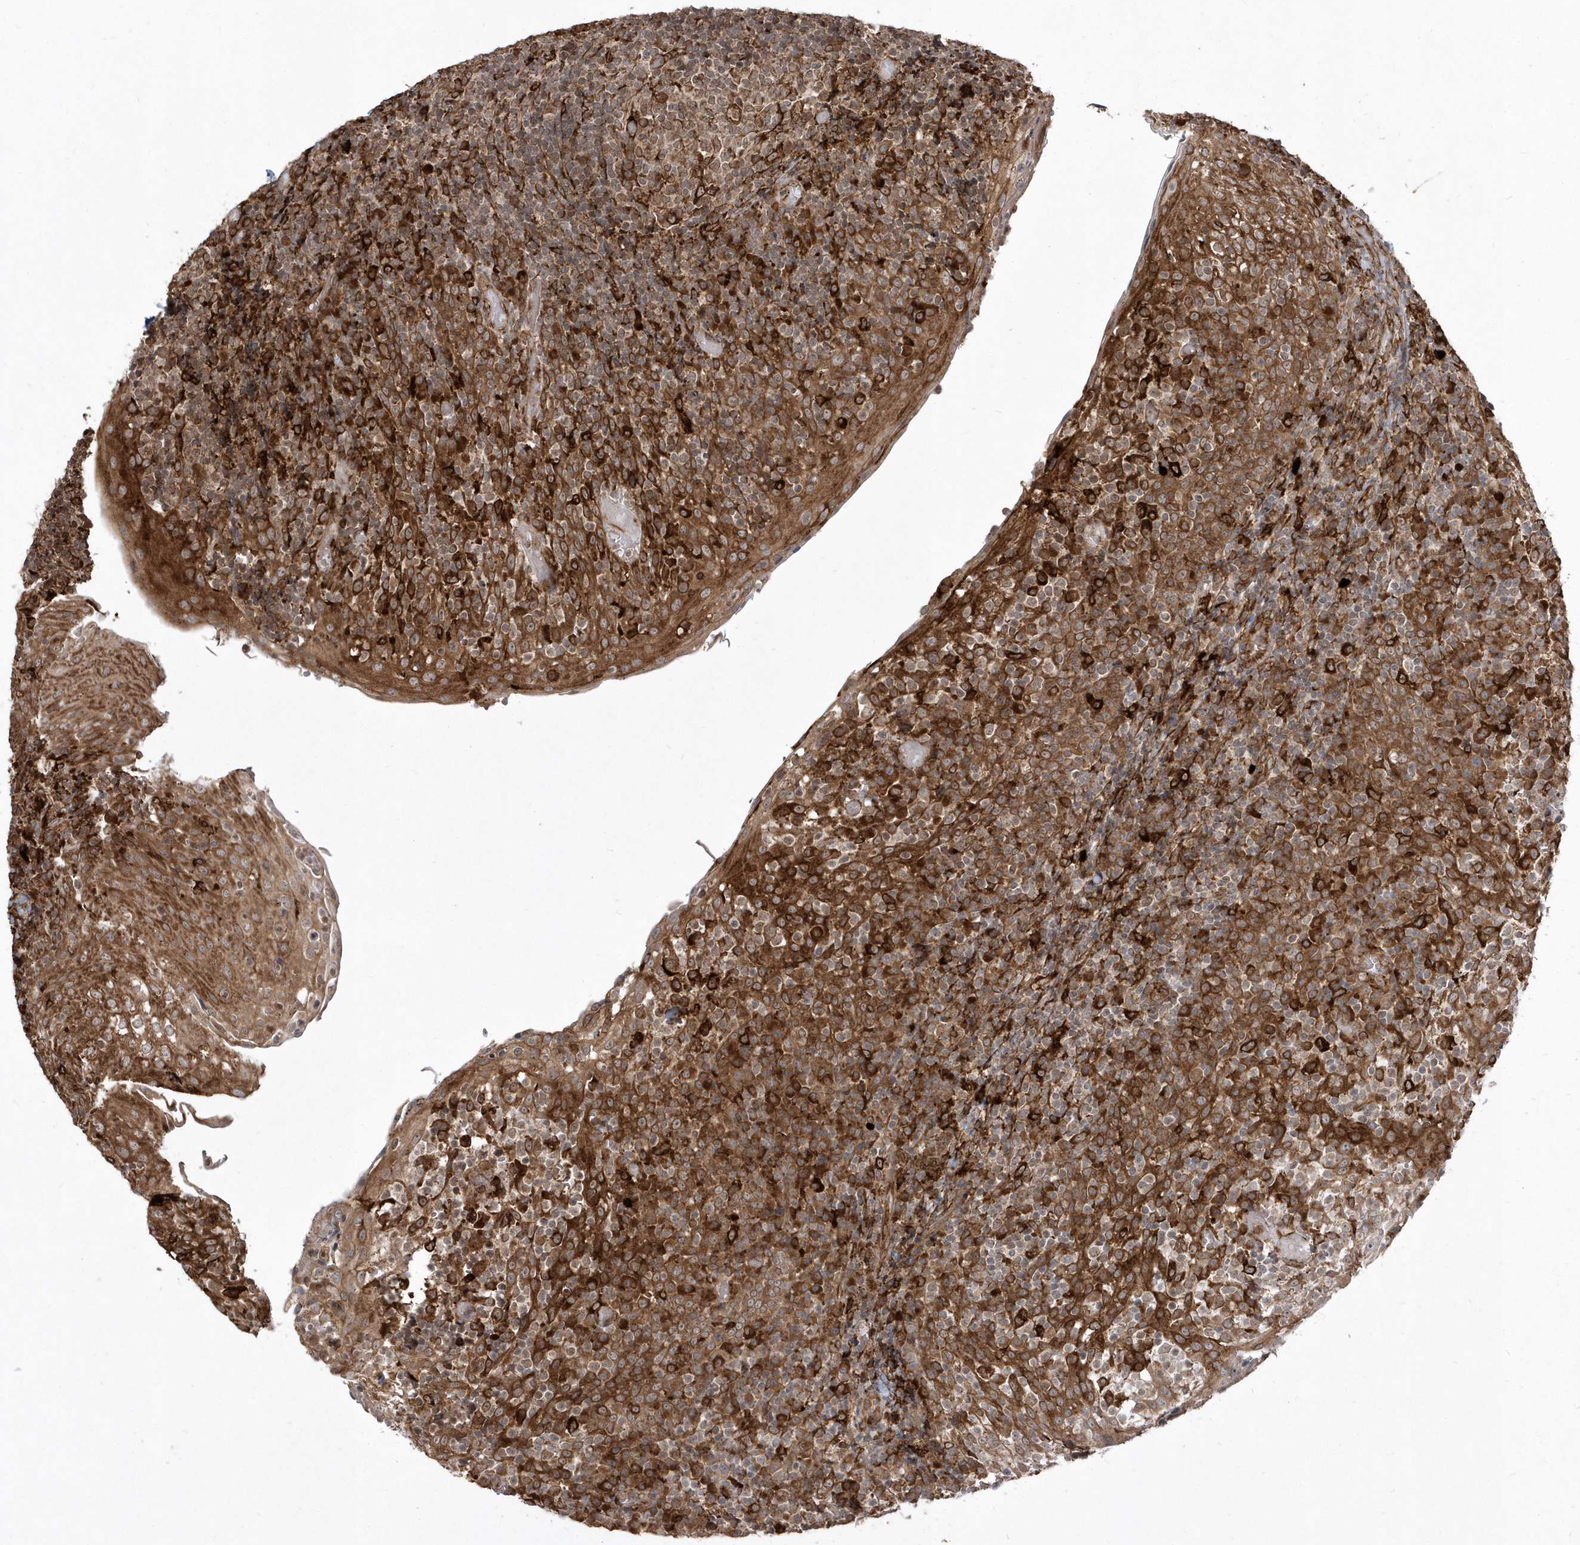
{"staining": {"intensity": "moderate", "quantity": ">75%", "location": "cytoplasmic/membranous"}, "tissue": "tonsil", "cell_type": "Germinal center cells", "image_type": "normal", "snomed": [{"axis": "morphology", "description": "Normal tissue, NOS"}, {"axis": "topography", "description": "Tonsil"}], "caption": "Immunohistochemical staining of benign human tonsil displays medium levels of moderate cytoplasmic/membranous positivity in about >75% of germinal center cells.", "gene": "EPC2", "patient": {"sex": "female", "age": 19}}